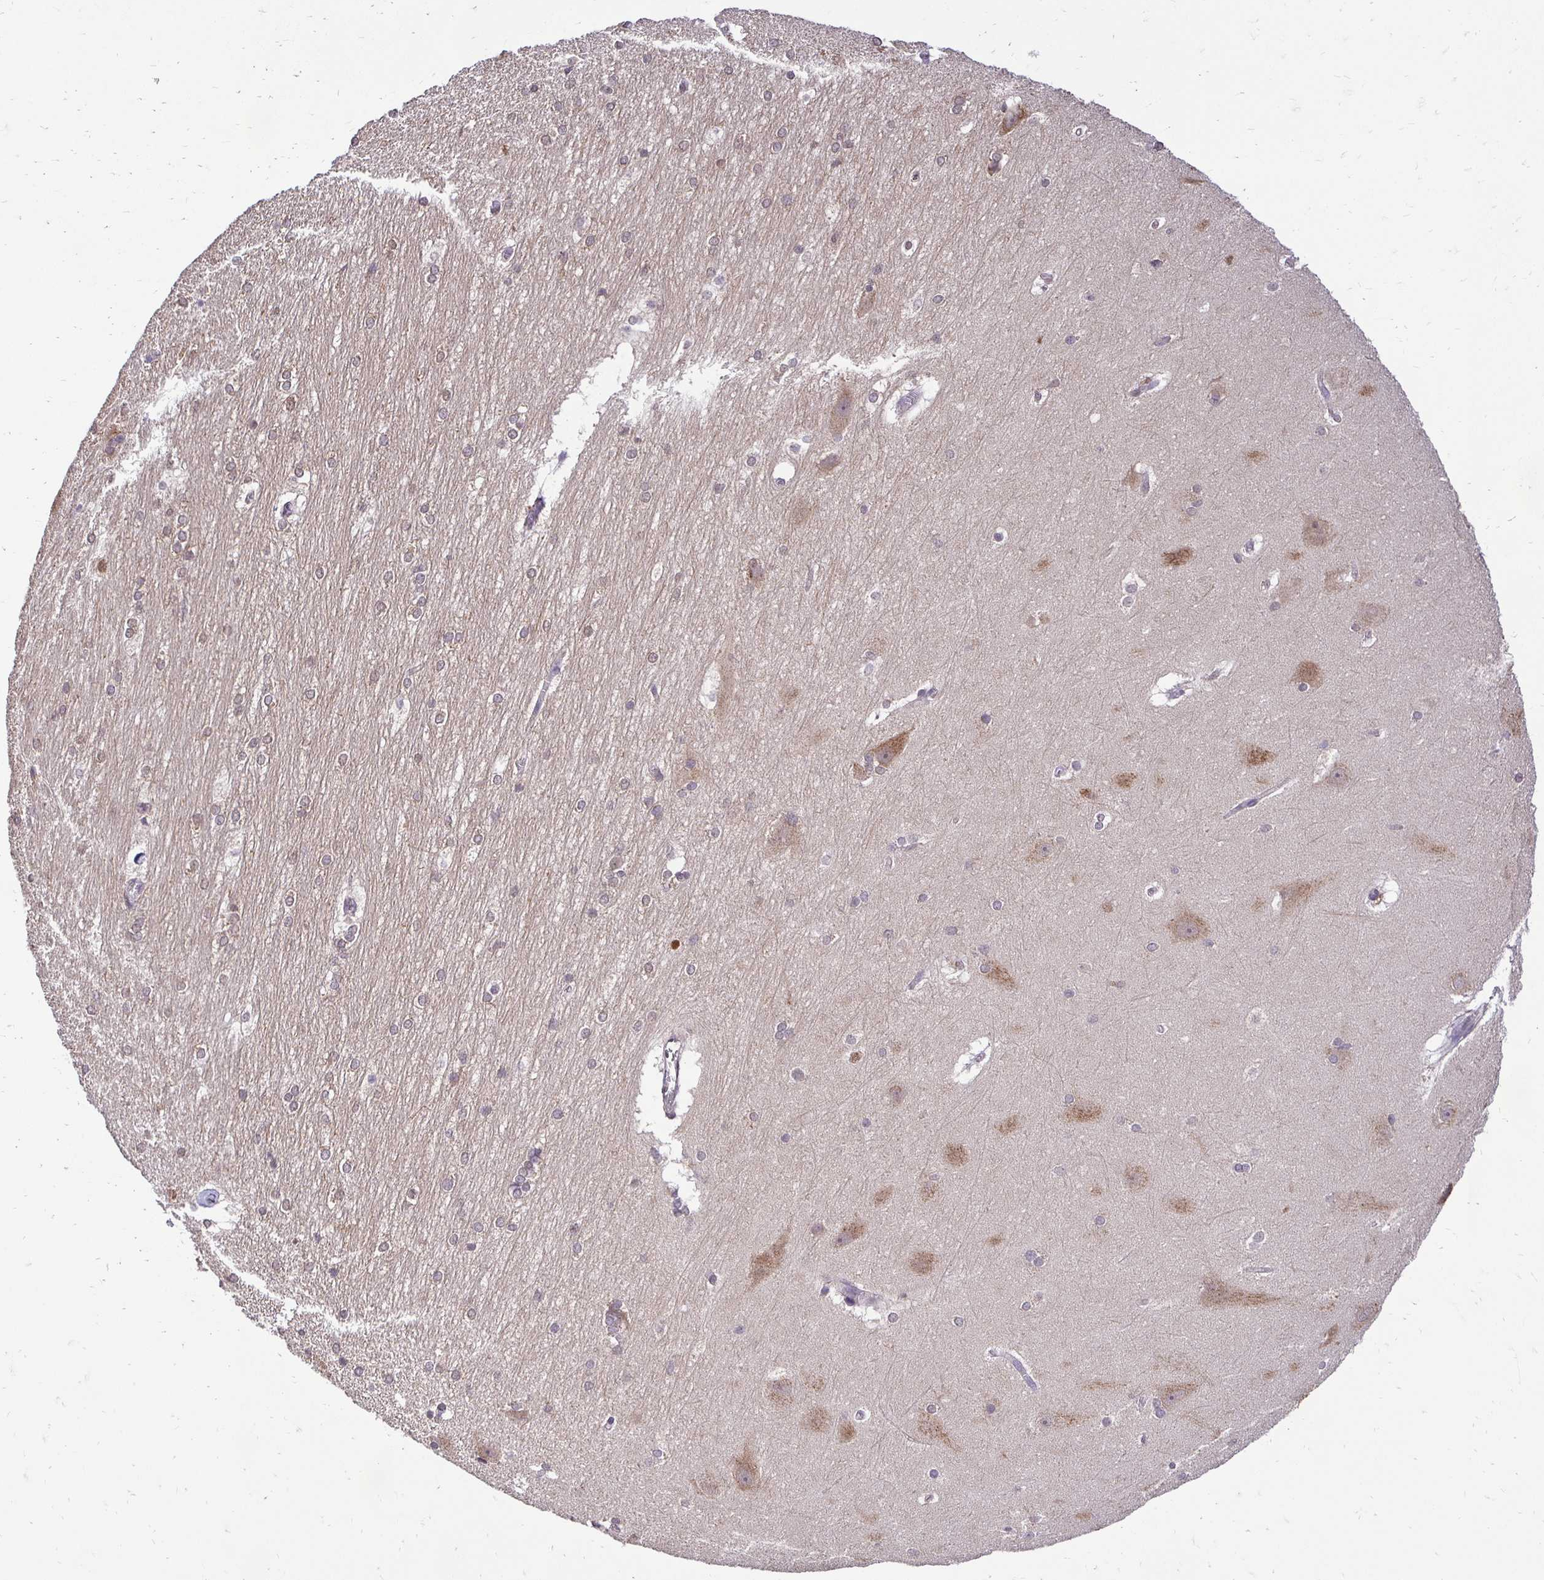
{"staining": {"intensity": "weak", "quantity": "25%-75%", "location": "nuclear"}, "tissue": "hippocampus", "cell_type": "Glial cells", "image_type": "normal", "snomed": [{"axis": "morphology", "description": "Normal tissue, NOS"}, {"axis": "topography", "description": "Cerebral cortex"}, {"axis": "topography", "description": "Hippocampus"}], "caption": "A high-resolution micrograph shows immunohistochemistry (IHC) staining of unremarkable hippocampus, which displays weak nuclear staining in about 25%-75% of glial cells.", "gene": "RHEBL1", "patient": {"sex": "female", "age": 19}}